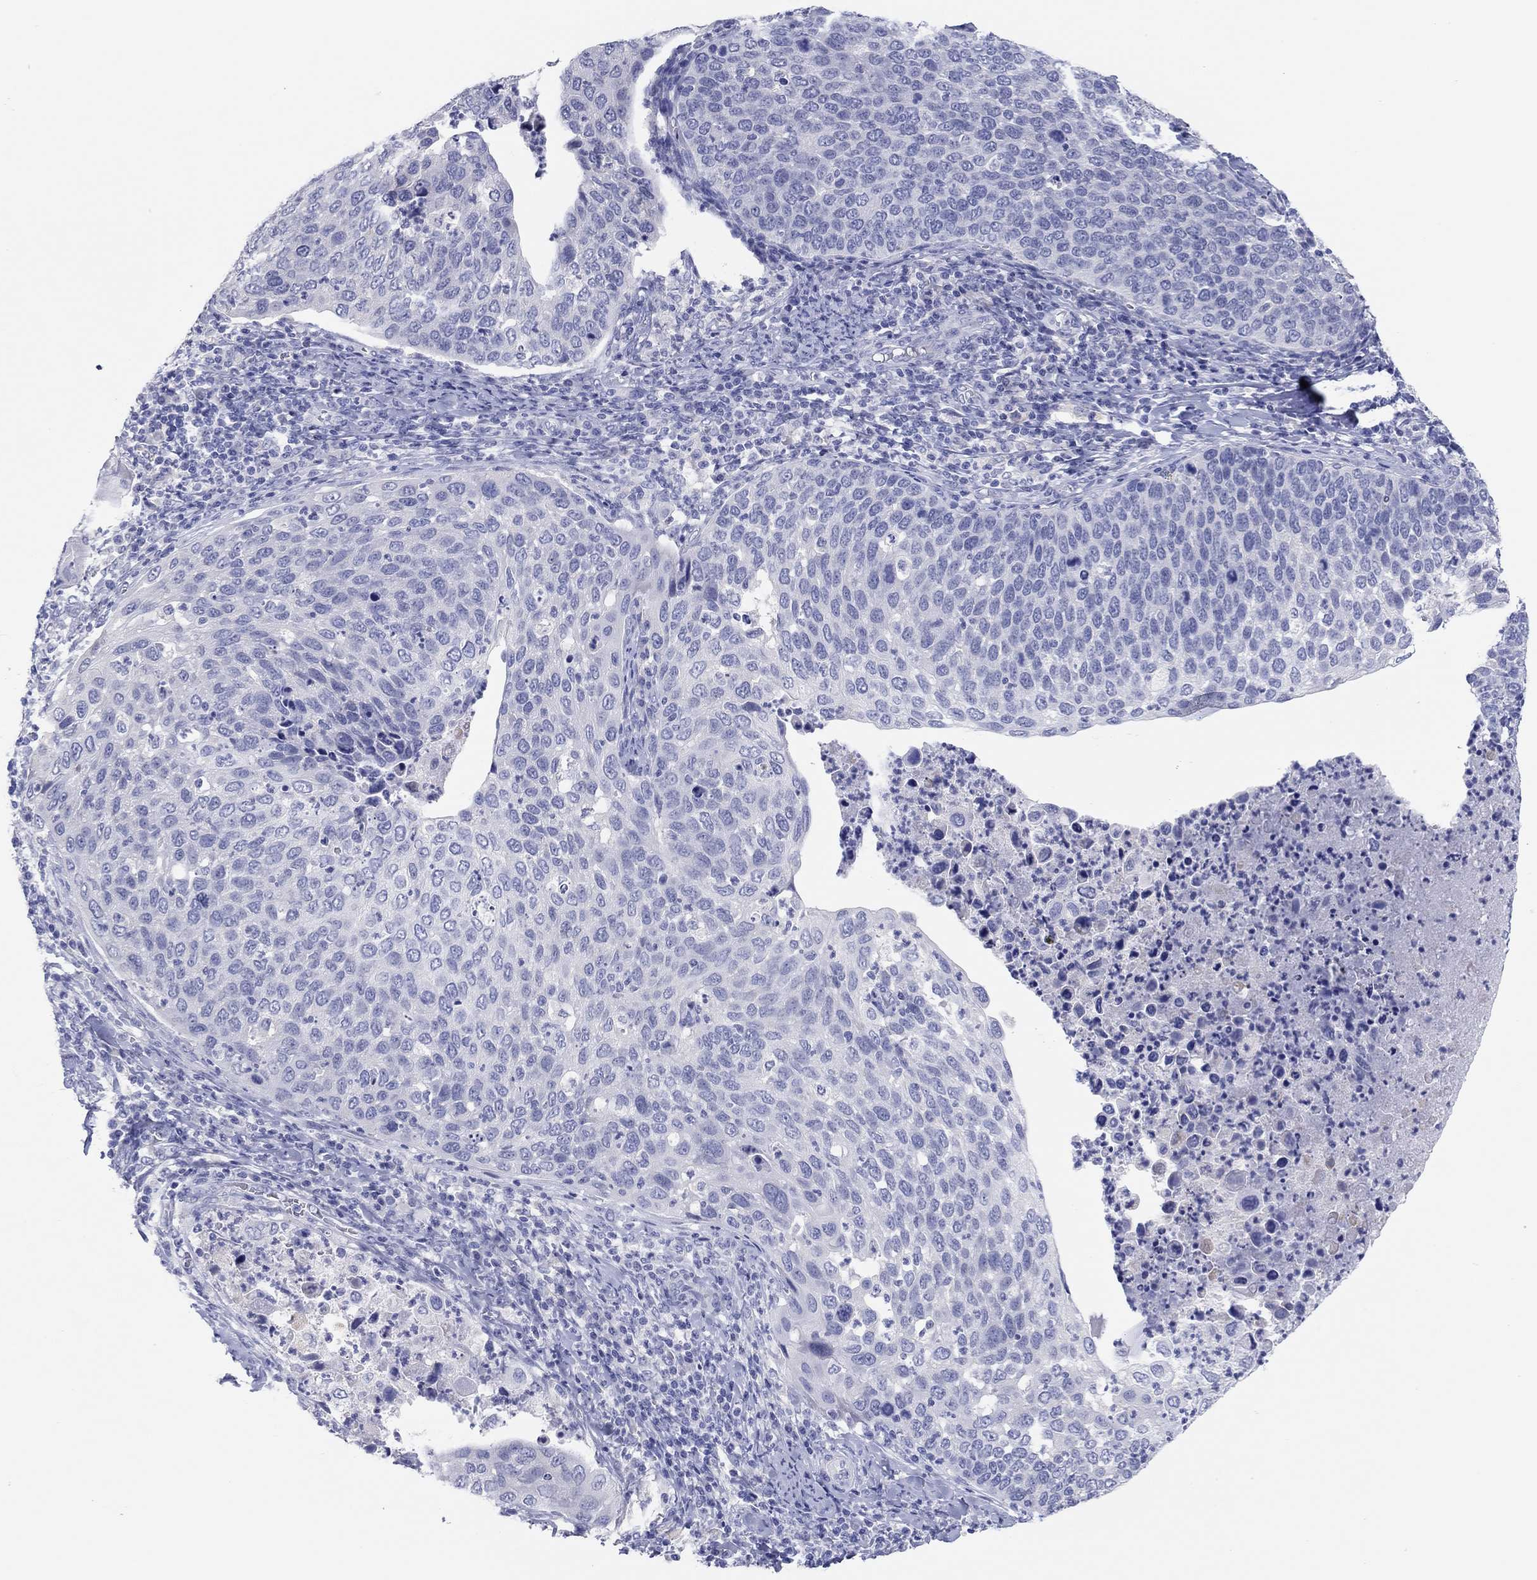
{"staining": {"intensity": "negative", "quantity": "none", "location": "none"}, "tissue": "cervical cancer", "cell_type": "Tumor cells", "image_type": "cancer", "snomed": [{"axis": "morphology", "description": "Squamous cell carcinoma, NOS"}, {"axis": "topography", "description": "Cervix"}], "caption": "Immunohistochemistry photomicrograph of neoplastic tissue: human cervical cancer stained with DAB reveals no significant protein staining in tumor cells. (Stains: DAB (3,3'-diaminobenzidine) IHC with hematoxylin counter stain, Microscopy: brightfield microscopy at high magnification).", "gene": "ERICH3", "patient": {"sex": "female", "age": 54}}